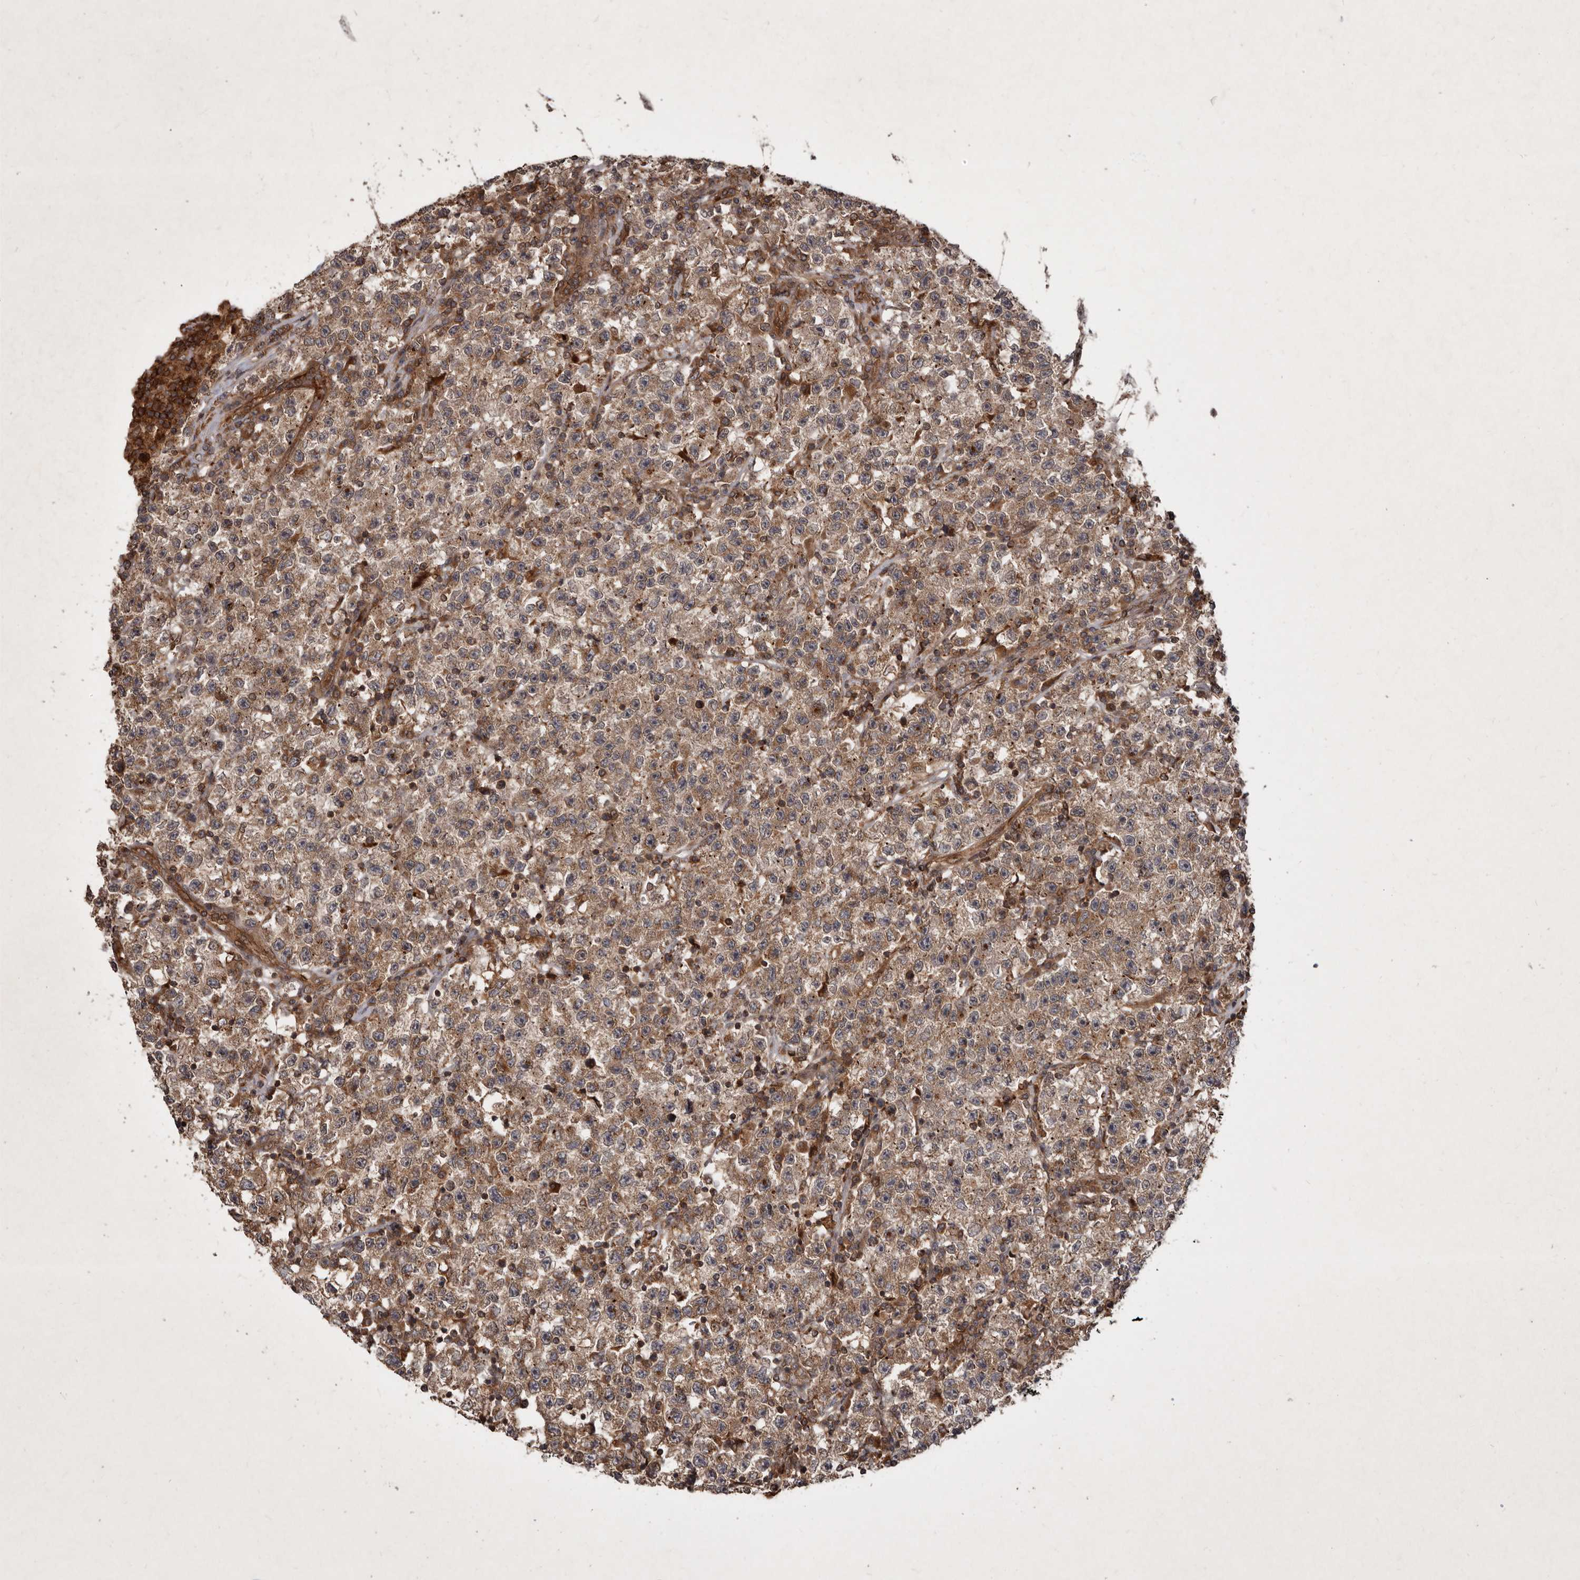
{"staining": {"intensity": "moderate", "quantity": ">75%", "location": "cytoplasmic/membranous"}, "tissue": "testis cancer", "cell_type": "Tumor cells", "image_type": "cancer", "snomed": [{"axis": "morphology", "description": "Seminoma, NOS"}, {"axis": "topography", "description": "Testis"}], "caption": "Testis cancer was stained to show a protein in brown. There is medium levels of moderate cytoplasmic/membranous positivity in approximately >75% of tumor cells.", "gene": "STK36", "patient": {"sex": "male", "age": 22}}